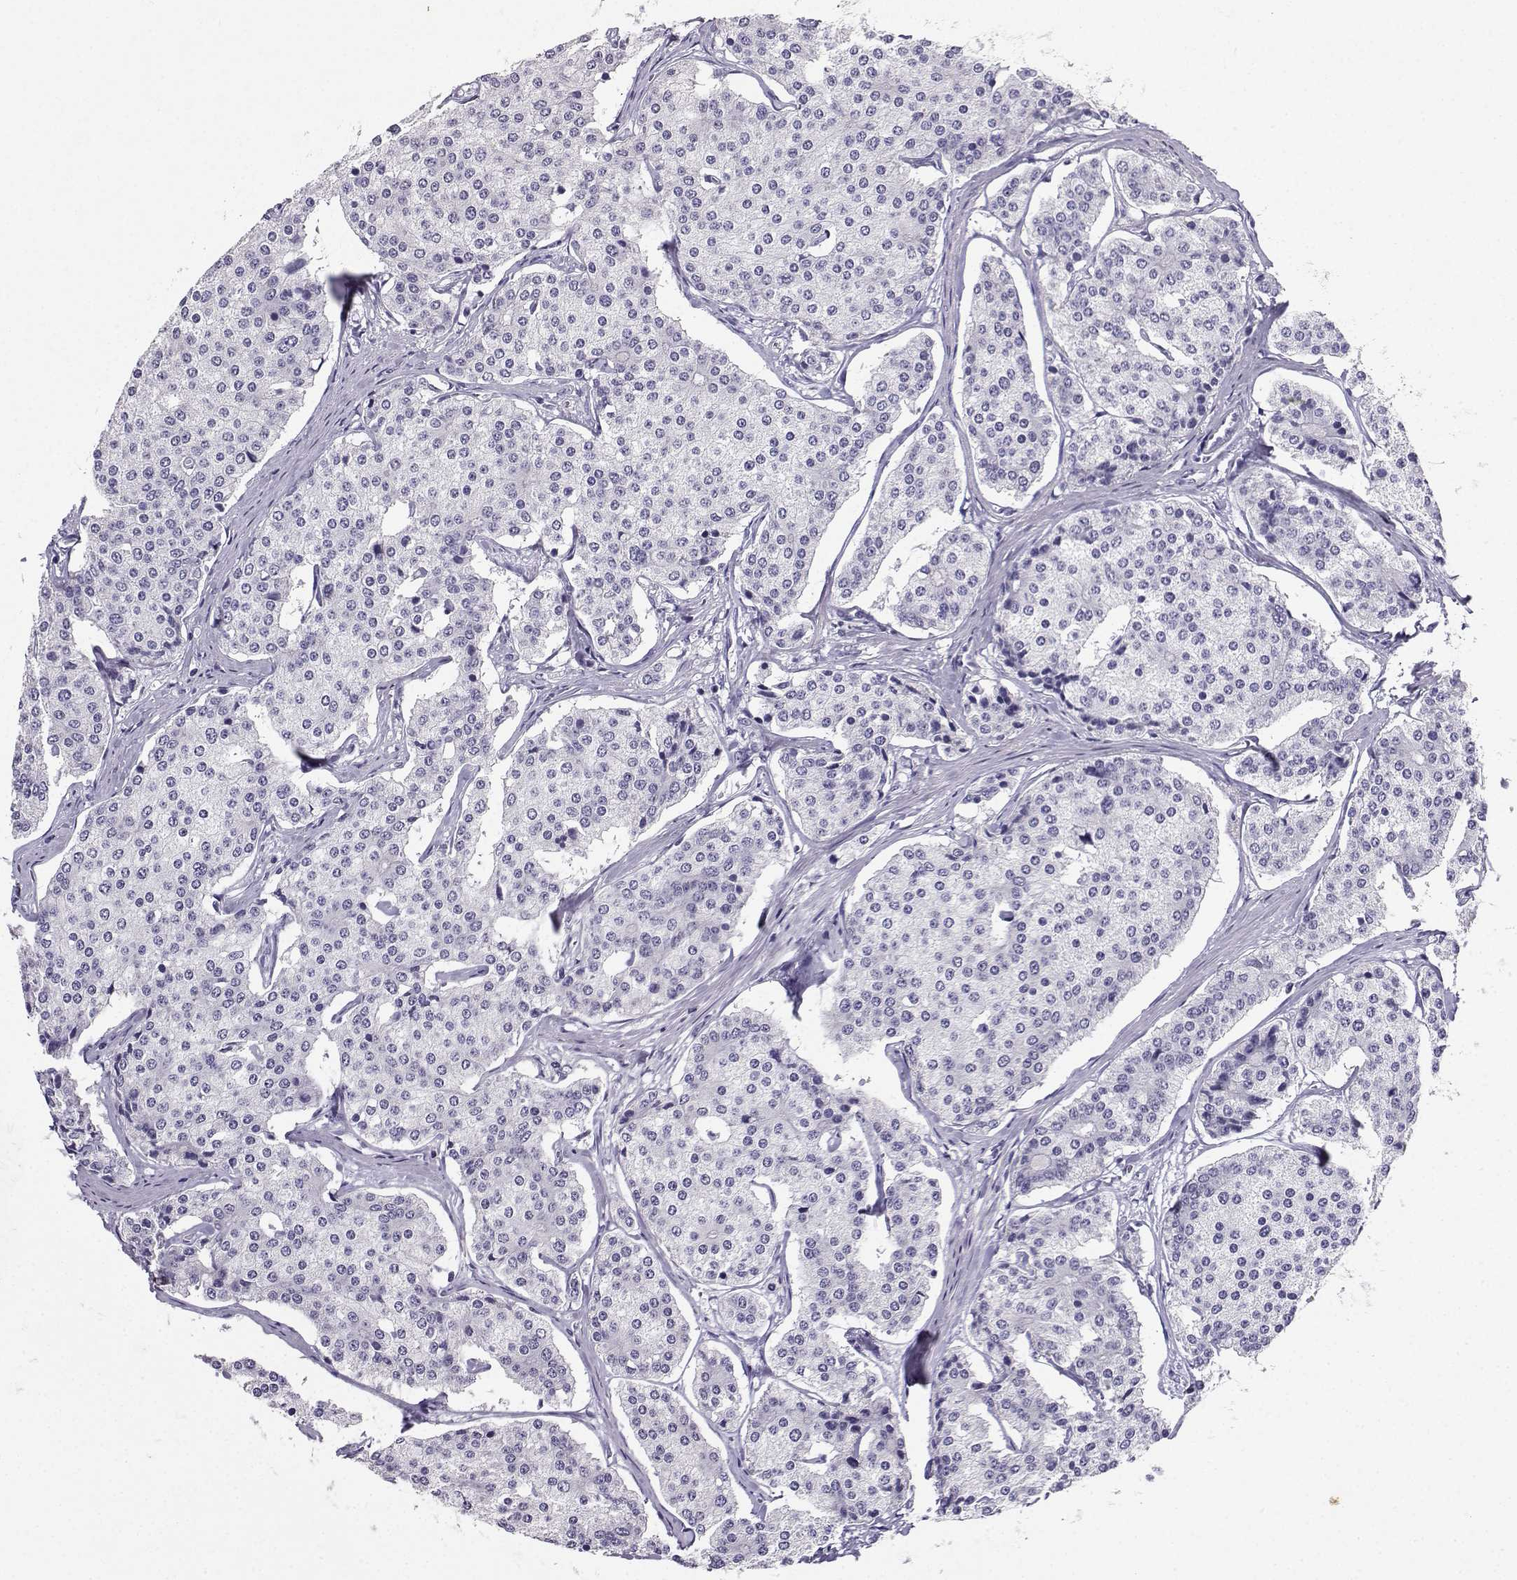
{"staining": {"intensity": "negative", "quantity": "none", "location": "none"}, "tissue": "carcinoid", "cell_type": "Tumor cells", "image_type": "cancer", "snomed": [{"axis": "morphology", "description": "Carcinoid, malignant, NOS"}, {"axis": "topography", "description": "Small intestine"}], "caption": "DAB immunohistochemical staining of human carcinoid (malignant) shows no significant staining in tumor cells.", "gene": "SPAG11B", "patient": {"sex": "female", "age": 65}}